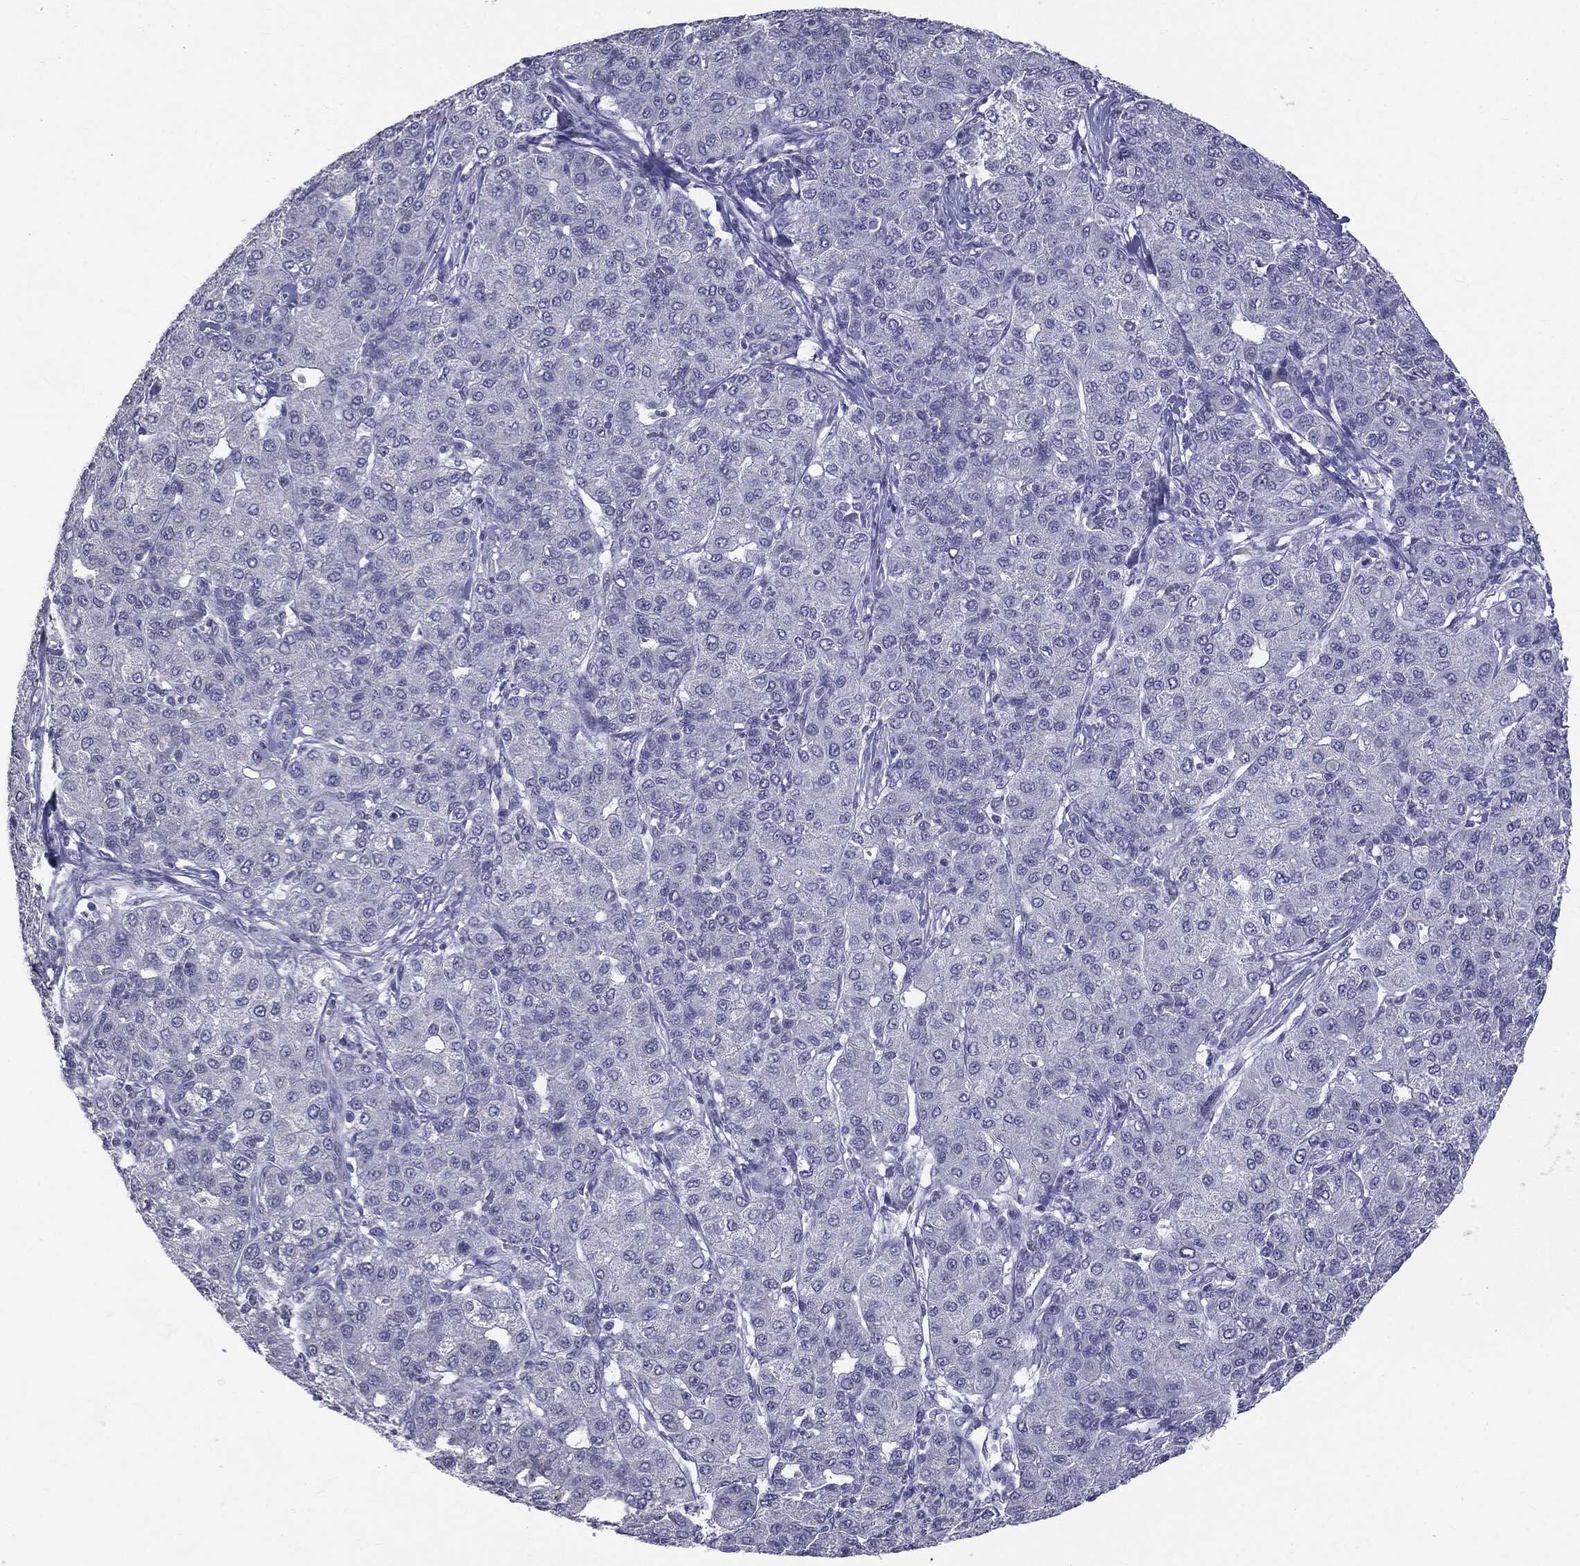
{"staining": {"intensity": "negative", "quantity": "none", "location": "none"}, "tissue": "liver cancer", "cell_type": "Tumor cells", "image_type": "cancer", "snomed": [{"axis": "morphology", "description": "Carcinoma, Hepatocellular, NOS"}, {"axis": "topography", "description": "Liver"}], "caption": "Histopathology image shows no protein positivity in tumor cells of liver cancer (hepatocellular carcinoma) tissue. (Stains: DAB IHC with hematoxylin counter stain, Microscopy: brightfield microscopy at high magnification).", "gene": "TSHB", "patient": {"sex": "male", "age": 65}}